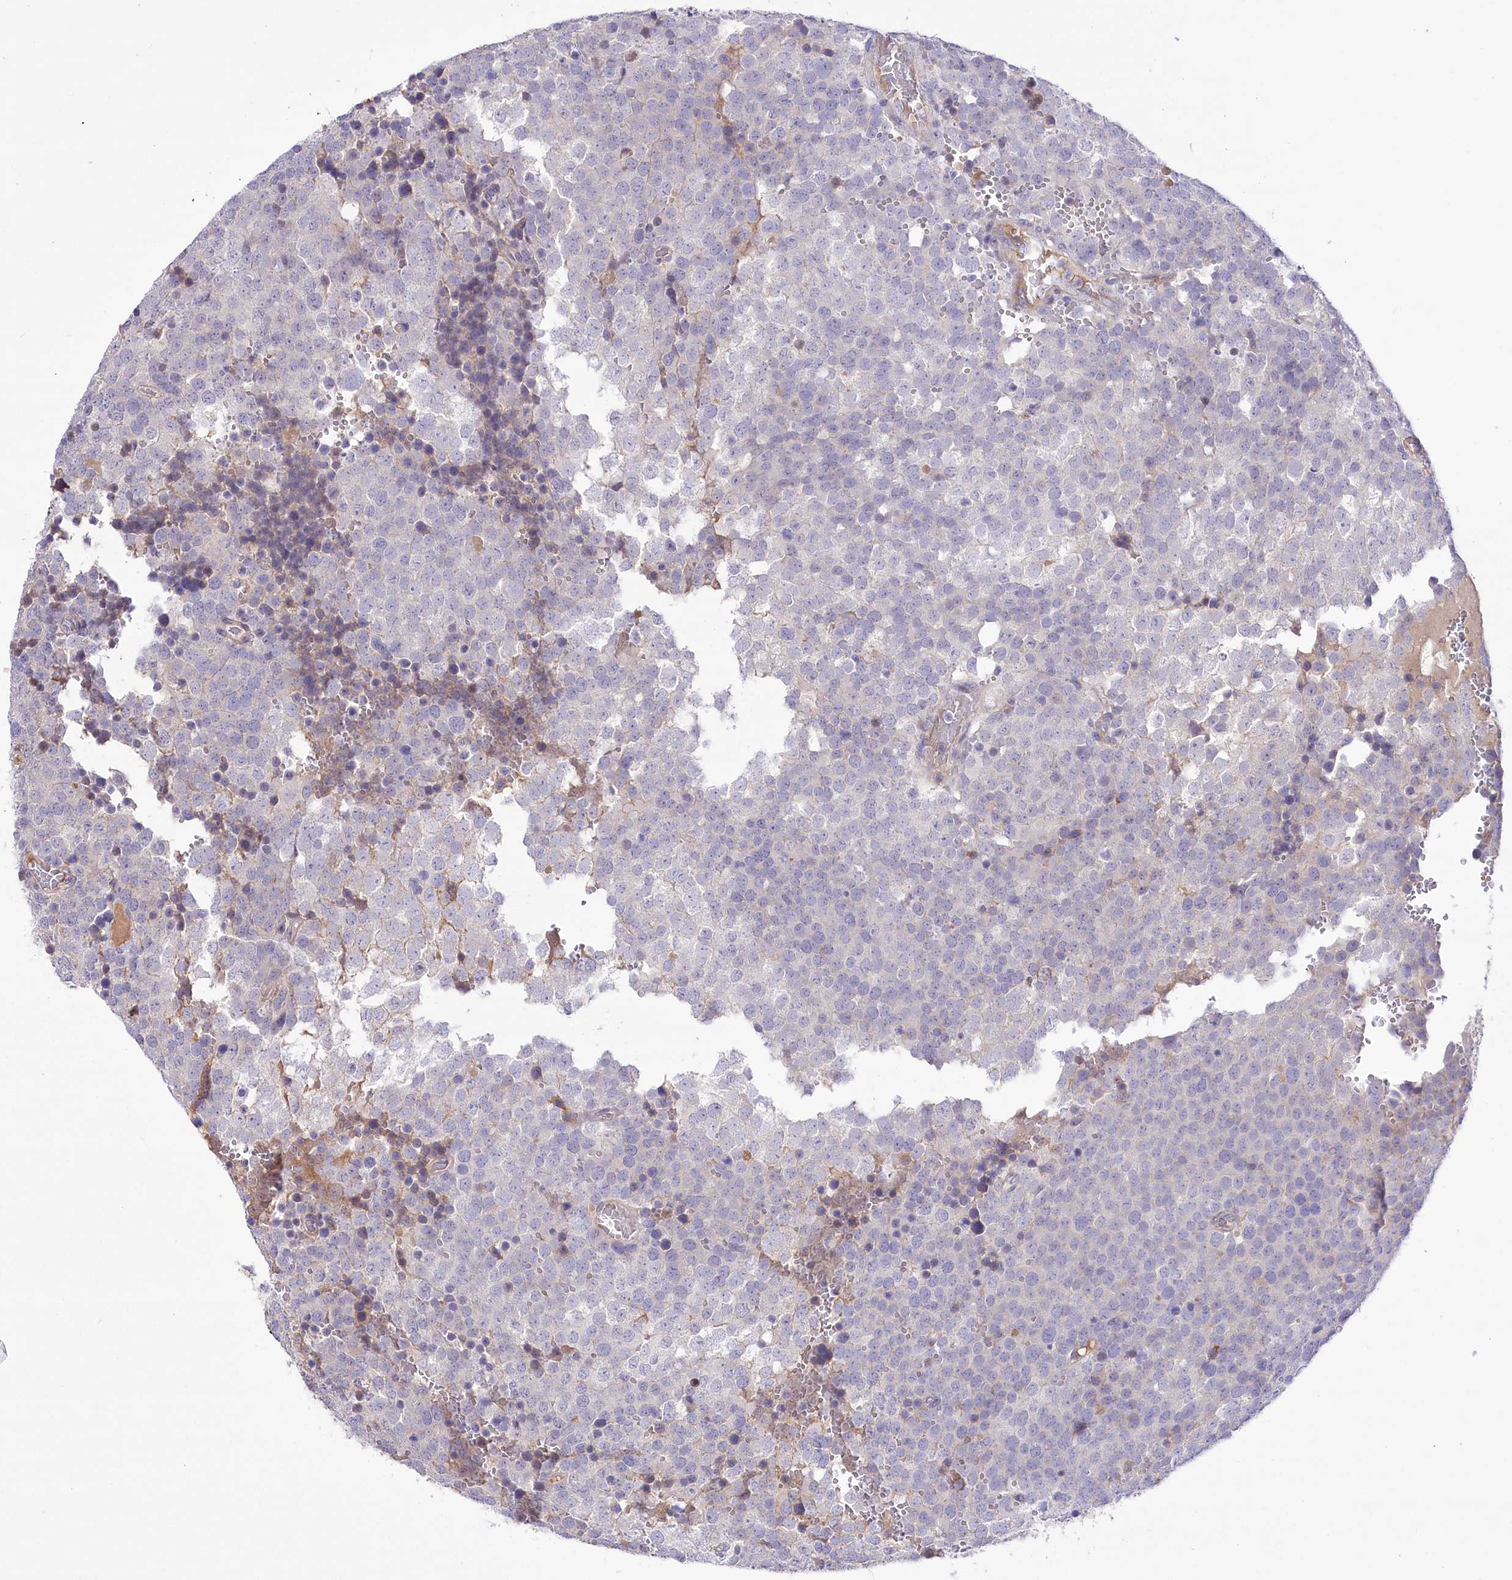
{"staining": {"intensity": "negative", "quantity": "none", "location": "none"}, "tissue": "testis cancer", "cell_type": "Tumor cells", "image_type": "cancer", "snomed": [{"axis": "morphology", "description": "Seminoma, NOS"}, {"axis": "topography", "description": "Testis"}], "caption": "There is no significant staining in tumor cells of seminoma (testis).", "gene": "CEP164", "patient": {"sex": "male", "age": 71}}